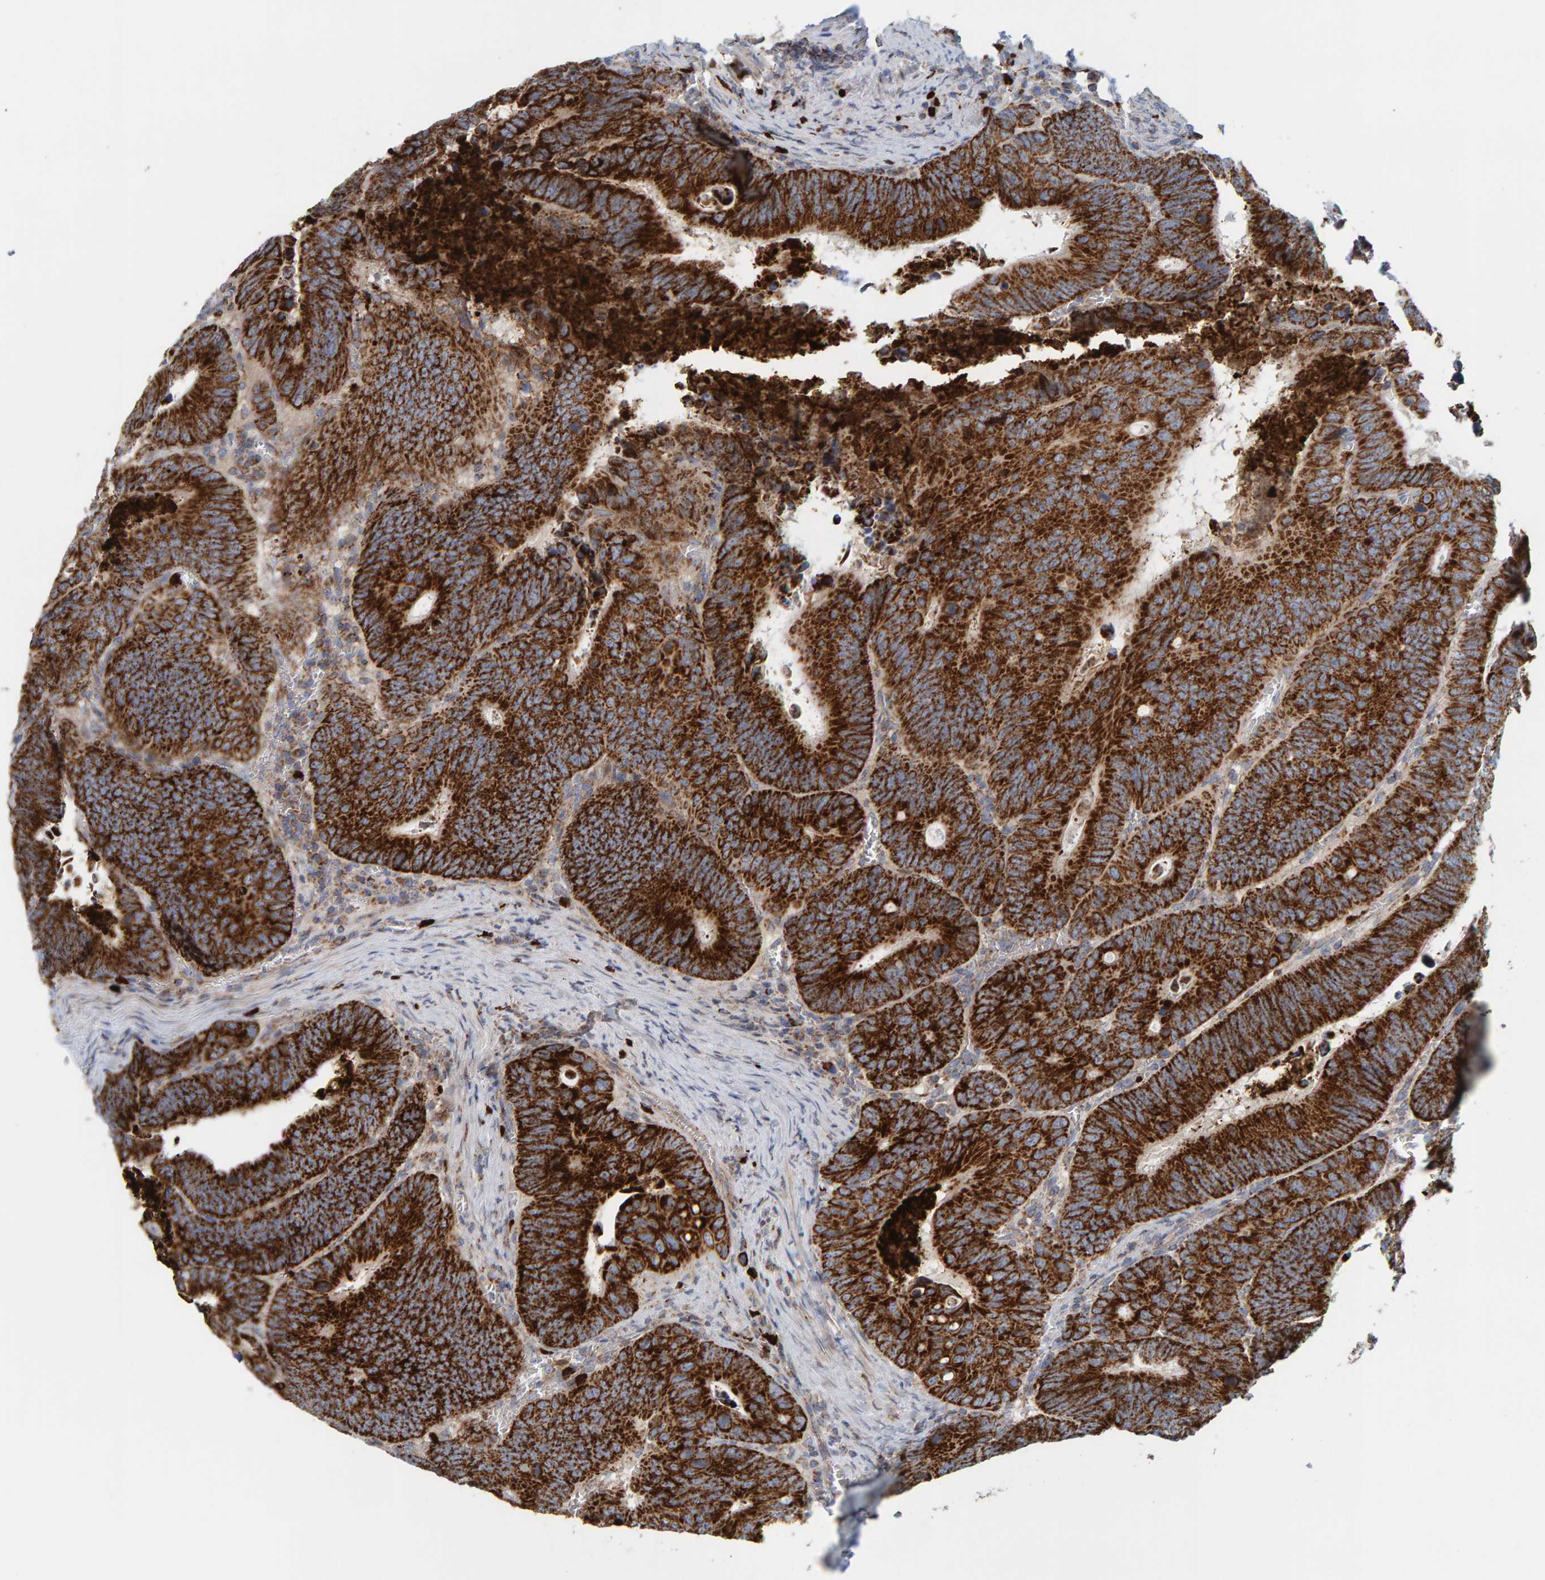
{"staining": {"intensity": "strong", "quantity": ">75%", "location": "cytoplasmic/membranous"}, "tissue": "colorectal cancer", "cell_type": "Tumor cells", "image_type": "cancer", "snomed": [{"axis": "morphology", "description": "Inflammation, NOS"}, {"axis": "morphology", "description": "Adenocarcinoma, NOS"}, {"axis": "topography", "description": "Colon"}], "caption": "The immunohistochemical stain shows strong cytoplasmic/membranous positivity in tumor cells of adenocarcinoma (colorectal) tissue.", "gene": "B9D1", "patient": {"sex": "male", "age": 72}}